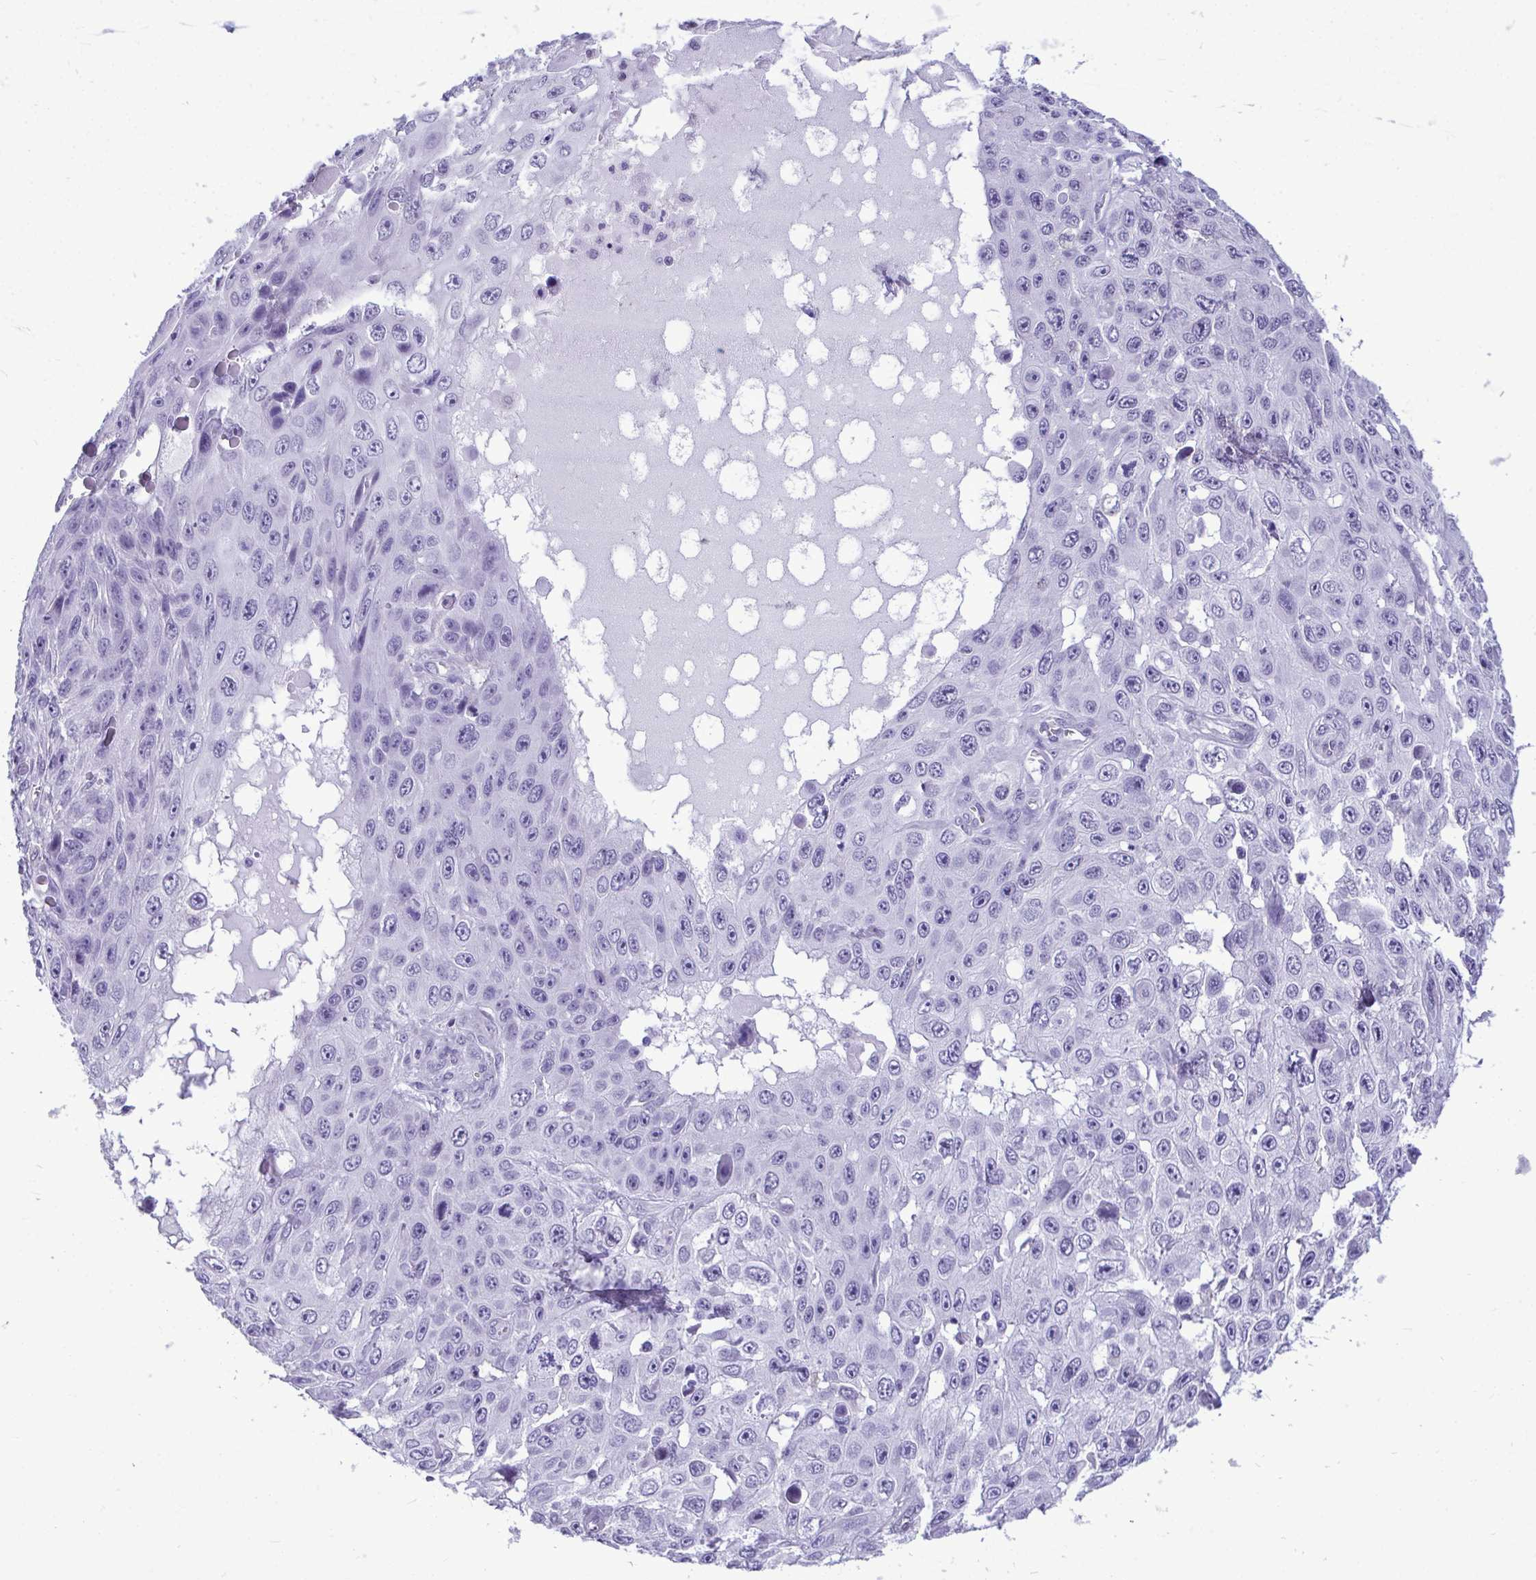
{"staining": {"intensity": "negative", "quantity": "none", "location": "none"}, "tissue": "skin cancer", "cell_type": "Tumor cells", "image_type": "cancer", "snomed": [{"axis": "morphology", "description": "Squamous cell carcinoma, NOS"}, {"axis": "topography", "description": "Skin"}], "caption": "Tumor cells are negative for brown protein staining in skin squamous cell carcinoma.", "gene": "PRM2", "patient": {"sex": "male", "age": 82}}